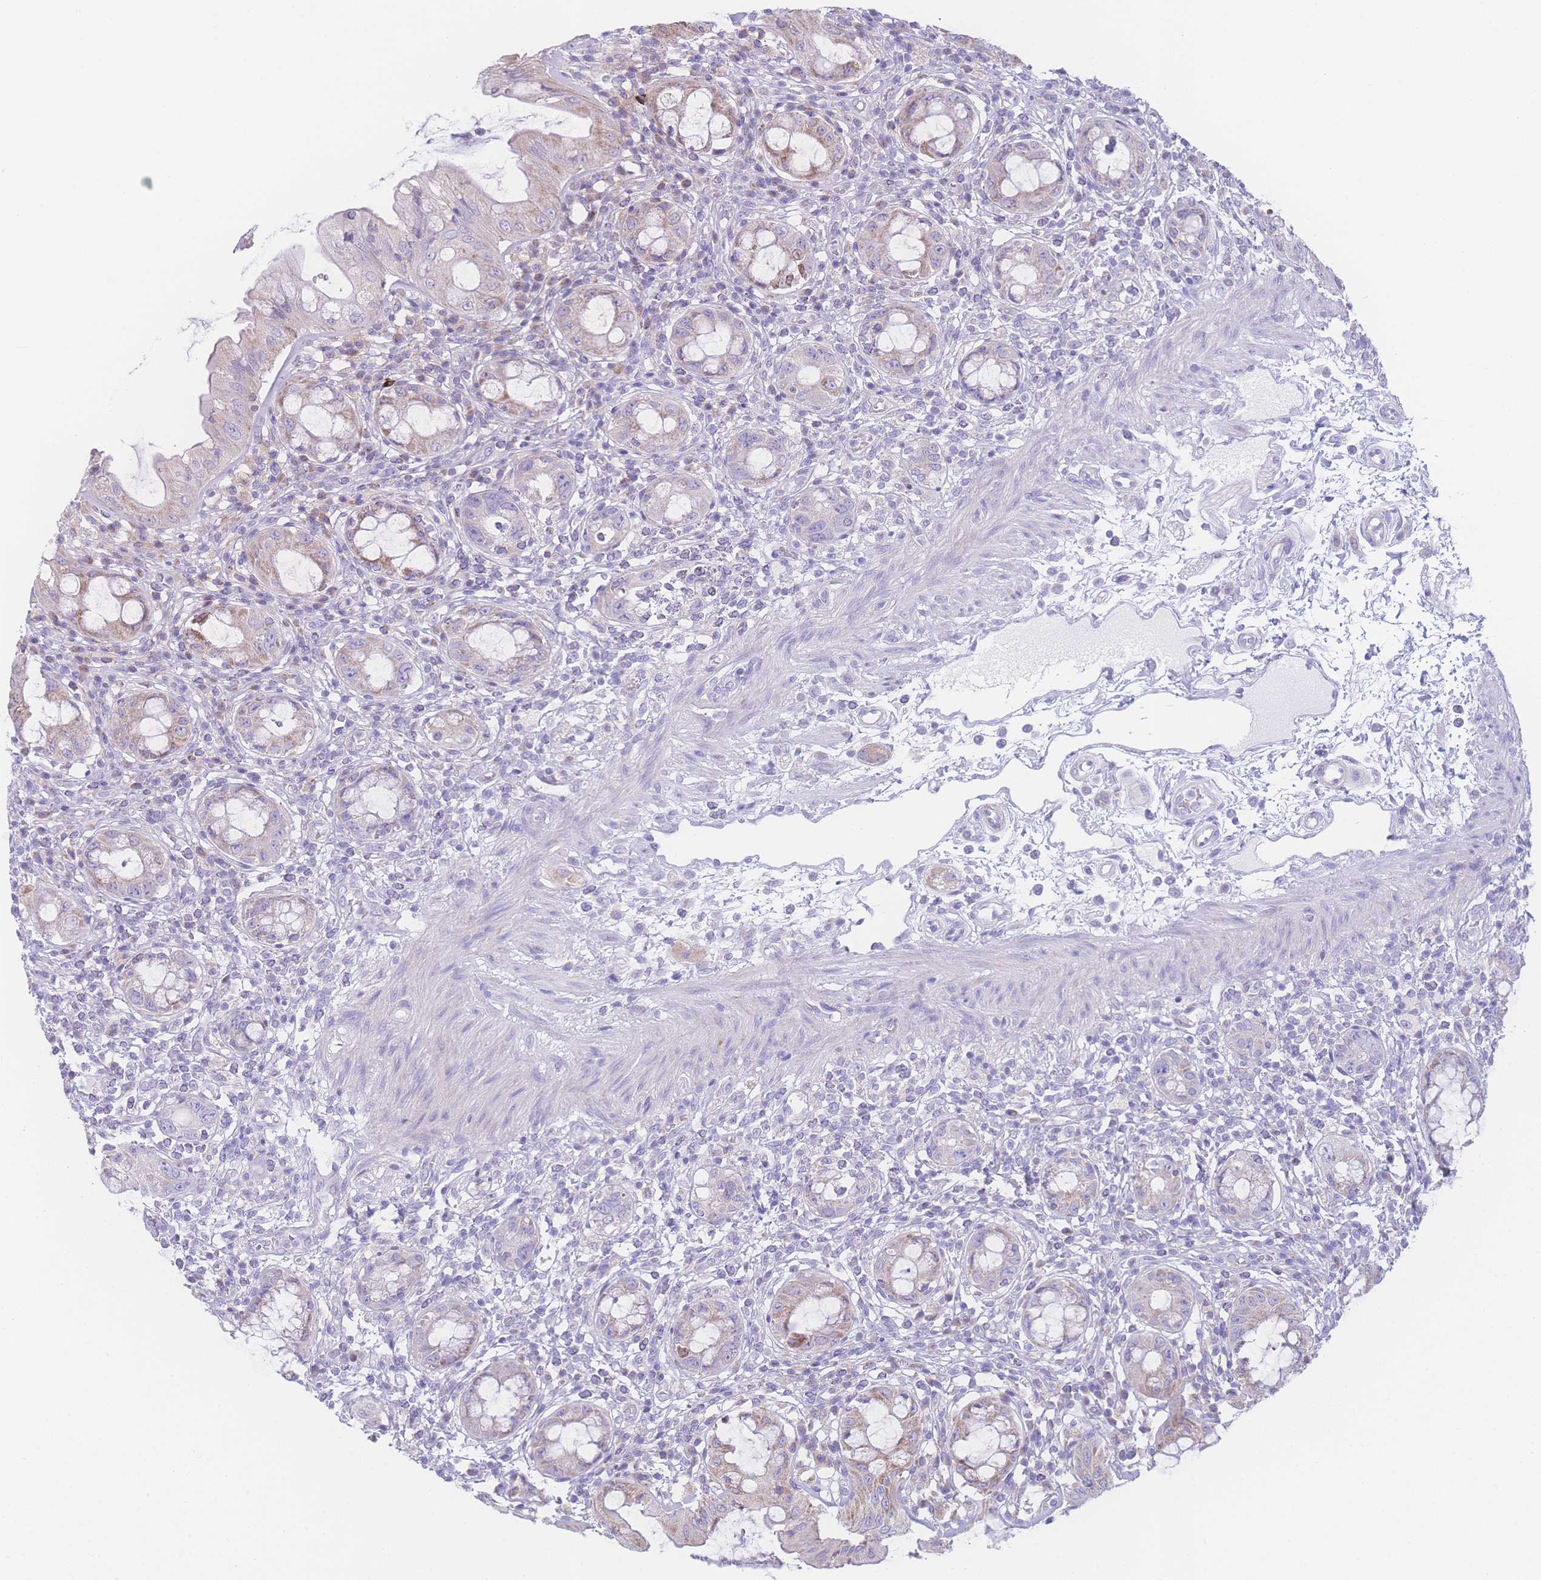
{"staining": {"intensity": "moderate", "quantity": "25%-75%", "location": "cytoplasmic/membranous"}, "tissue": "rectum", "cell_type": "Glandular cells", "image_type": "normal", "snomed": [{"axis": "morphology", "description": "Normal tissue, NOS"}, {"axis": "topography", "description": "Rectum"}], "caption": "This histopathology image displays IHC staining of unremarkable rectum, with medium moderate cytoplasmic/membranous staining in about 25%-75% of glandular cells.", "gene": "NBEAL1", "patient": {"sex": "female", "age": 57}}